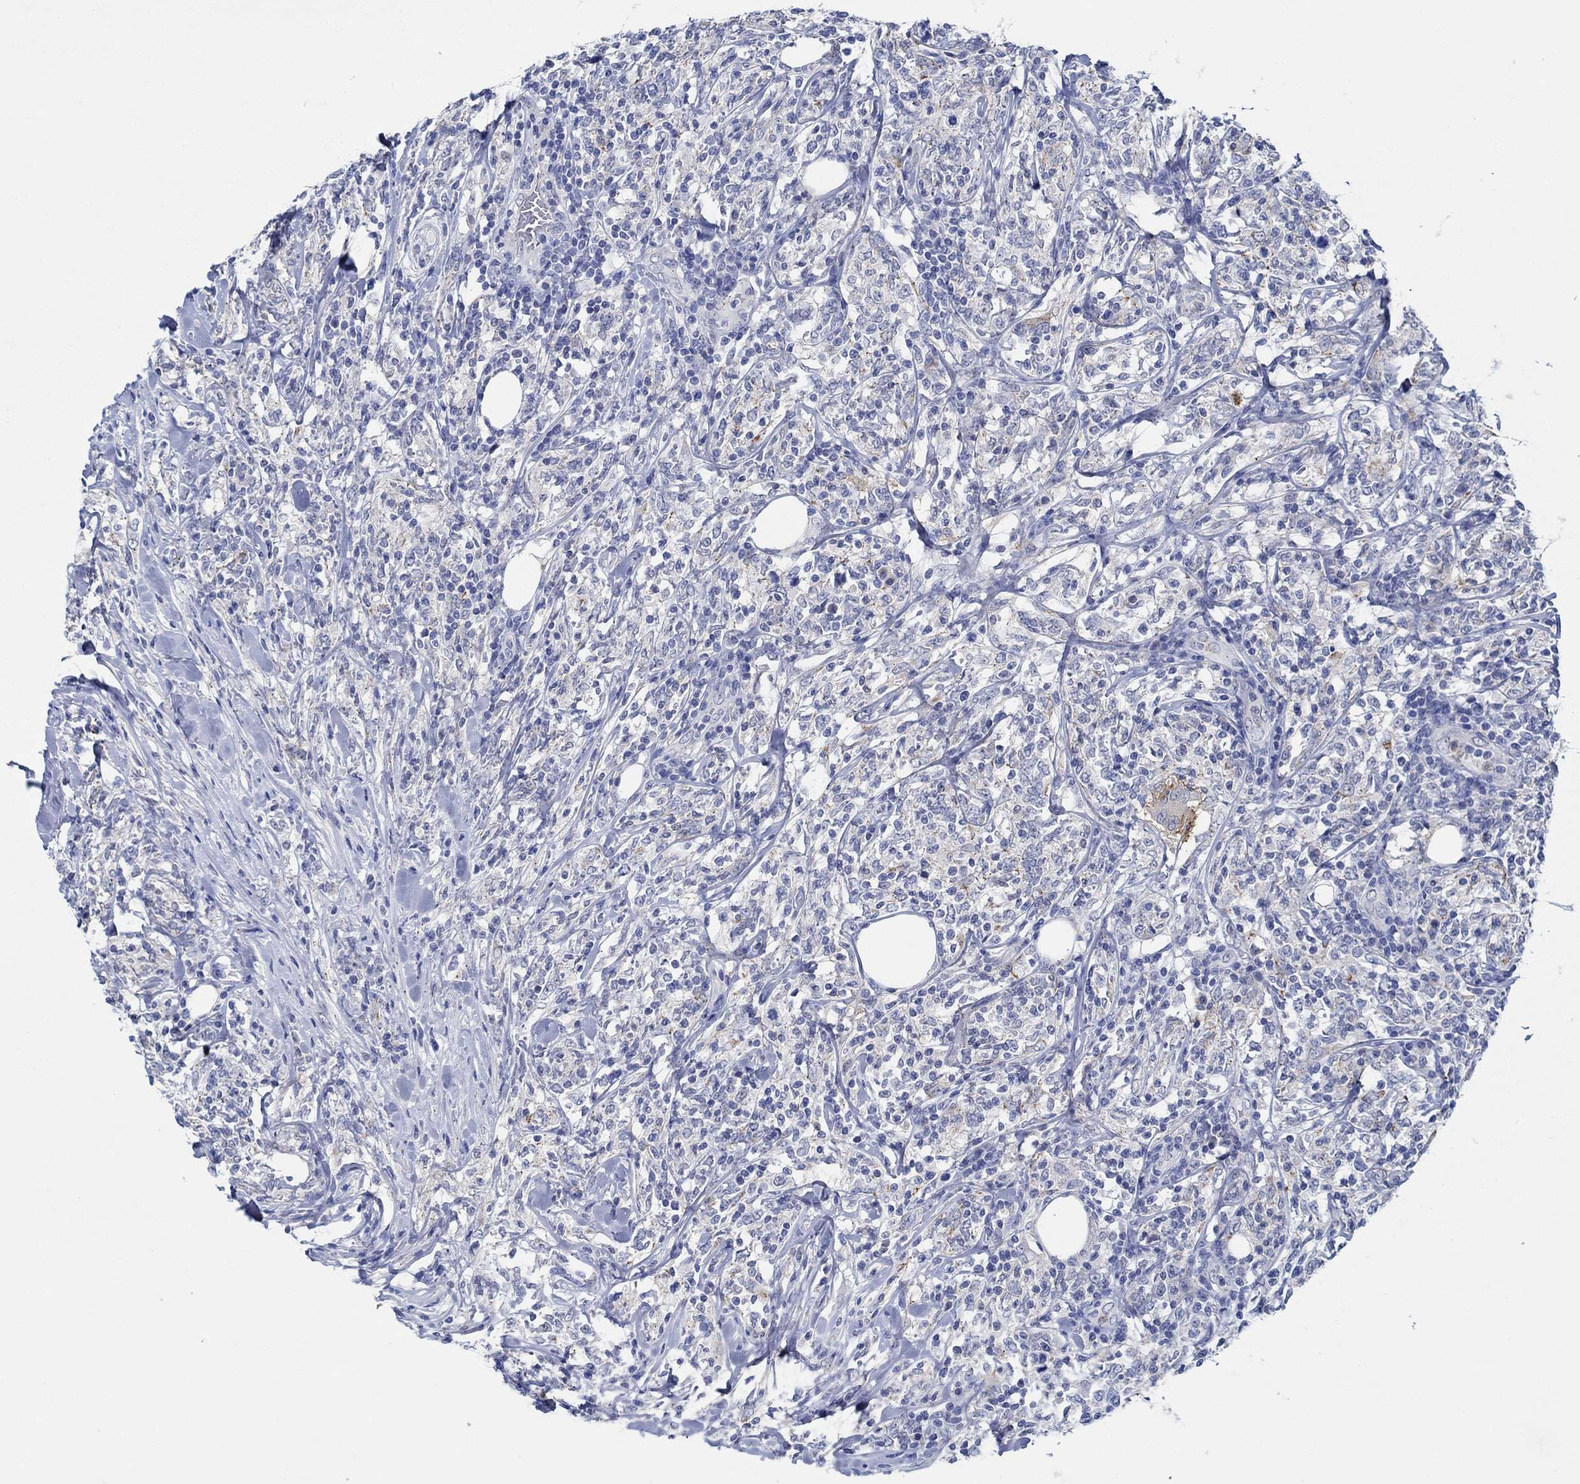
{"staining": {"intensity": "negative", "quantity": "none", "location": "none"}, "tissue": "lymphoma", "cell_type": "Tumor cells", "image_type": "cancer", "snomed": [{"axis": "morphology", "description": "Malignant lymphoma, non-Hodgkin's type, High grade"}, {"axis": "topography", "description": "Lymph node"}], "caption": "Tumor cells show no significant positivity in lymphoma. The staining is performed using DAB brown chromogen with nuclei counter-stained in using hematoxylin.", "gene": "CPM", "patient": {"sex": "female", "age": 84}}